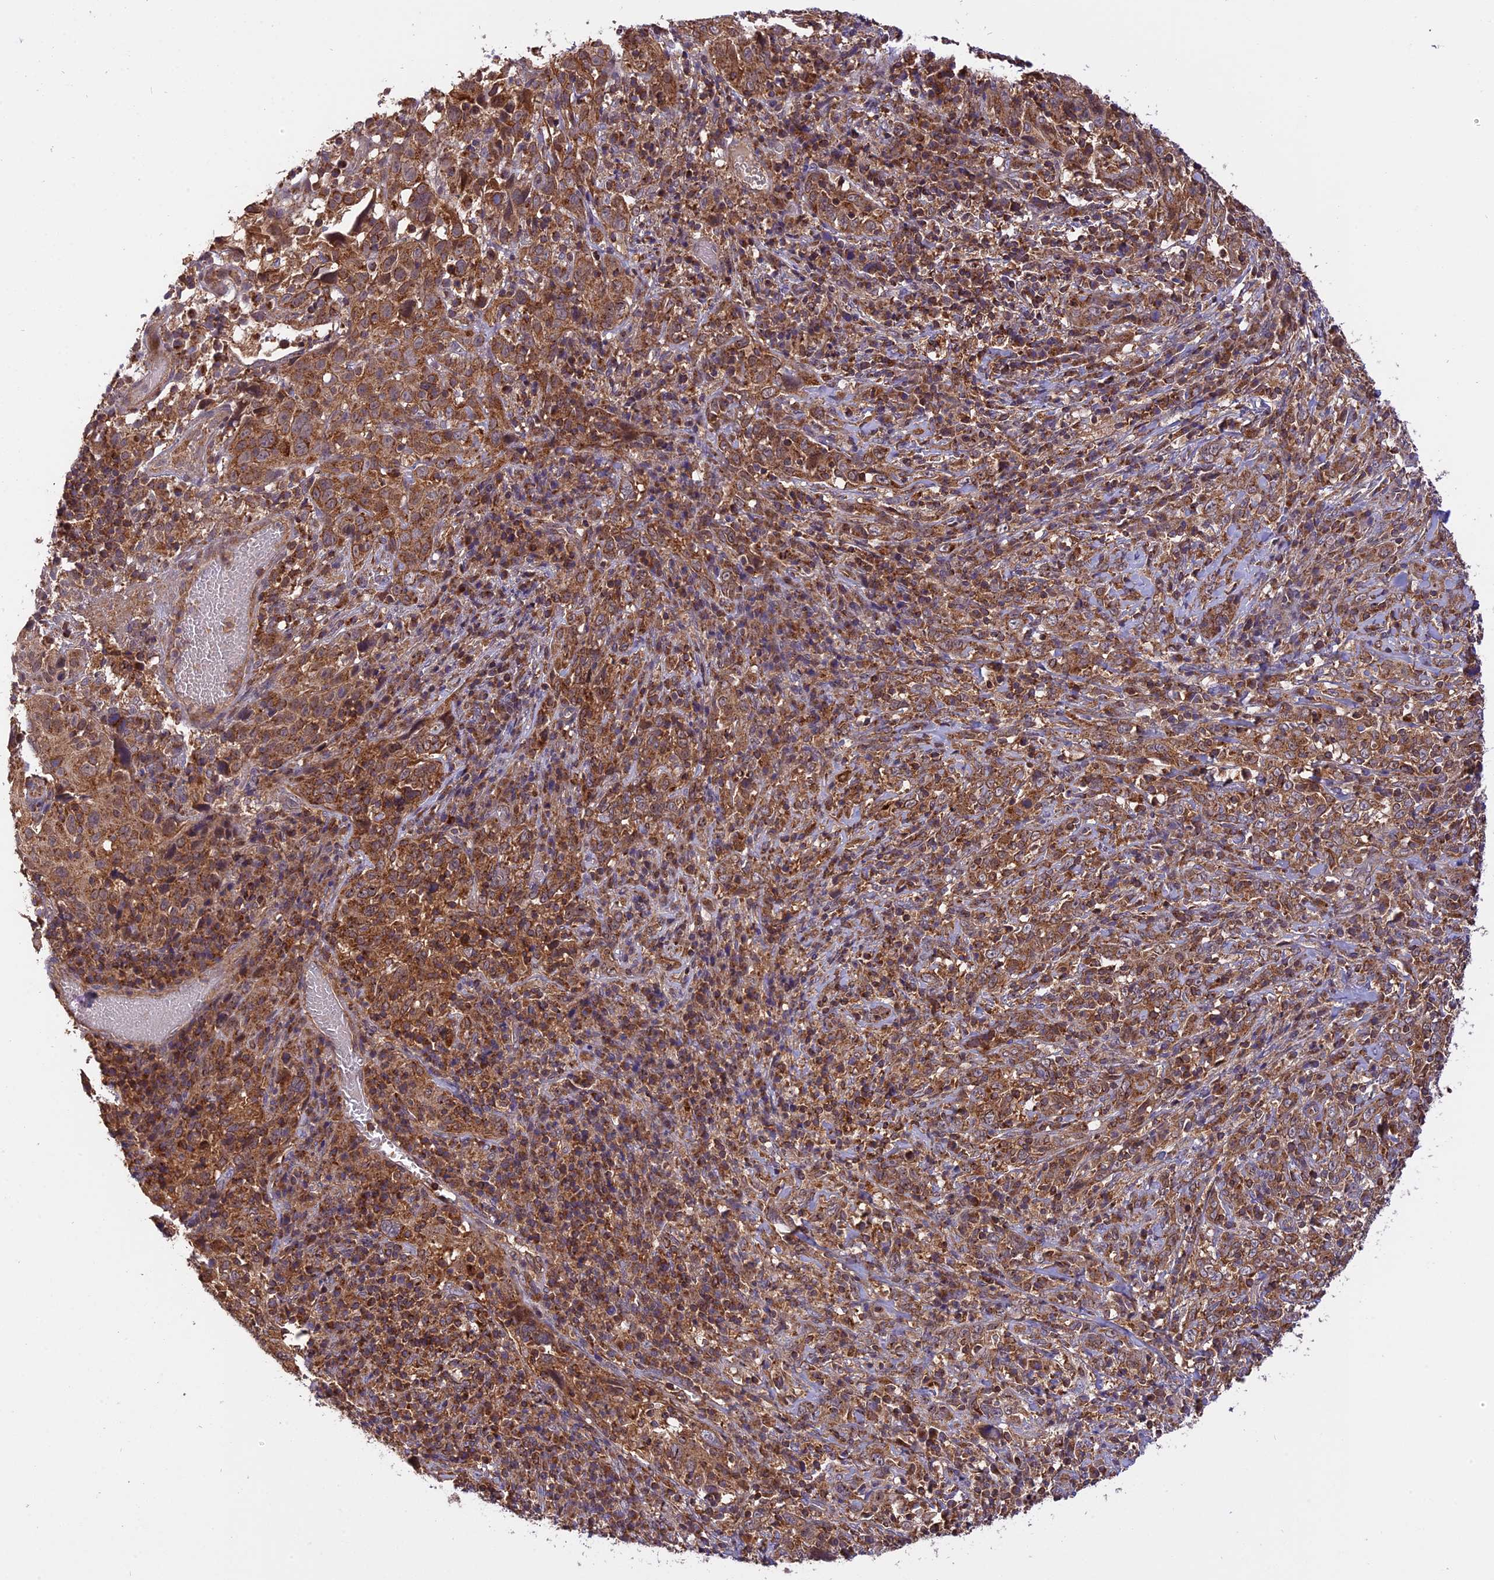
{"staining": {"intensity": "moderate", "quantity": ">75%", "location": "cytoplasmic/membranous"}, "tissue": "cervical cancer", "cell_type": "Tumor cells", "image_type": "cancer", "snomed": [{"axis": "morphology", "description": "Squamous cell carcinoma, NOS"}, {"axis": "topography", "description": "Cervix"}], "caption": "Cervical squamous cell carcinoma tissue exhibits moderate cytoplasmic/membranous staining in approximately >75% of tumor cells, visualized by immunohistochemistry. Immunohistochemistry (ihc) stains the protein of interest in brown and the nuclei are stained blue.", "gene": "PEX3", "patient": {"sex": "female", "age": 46}}